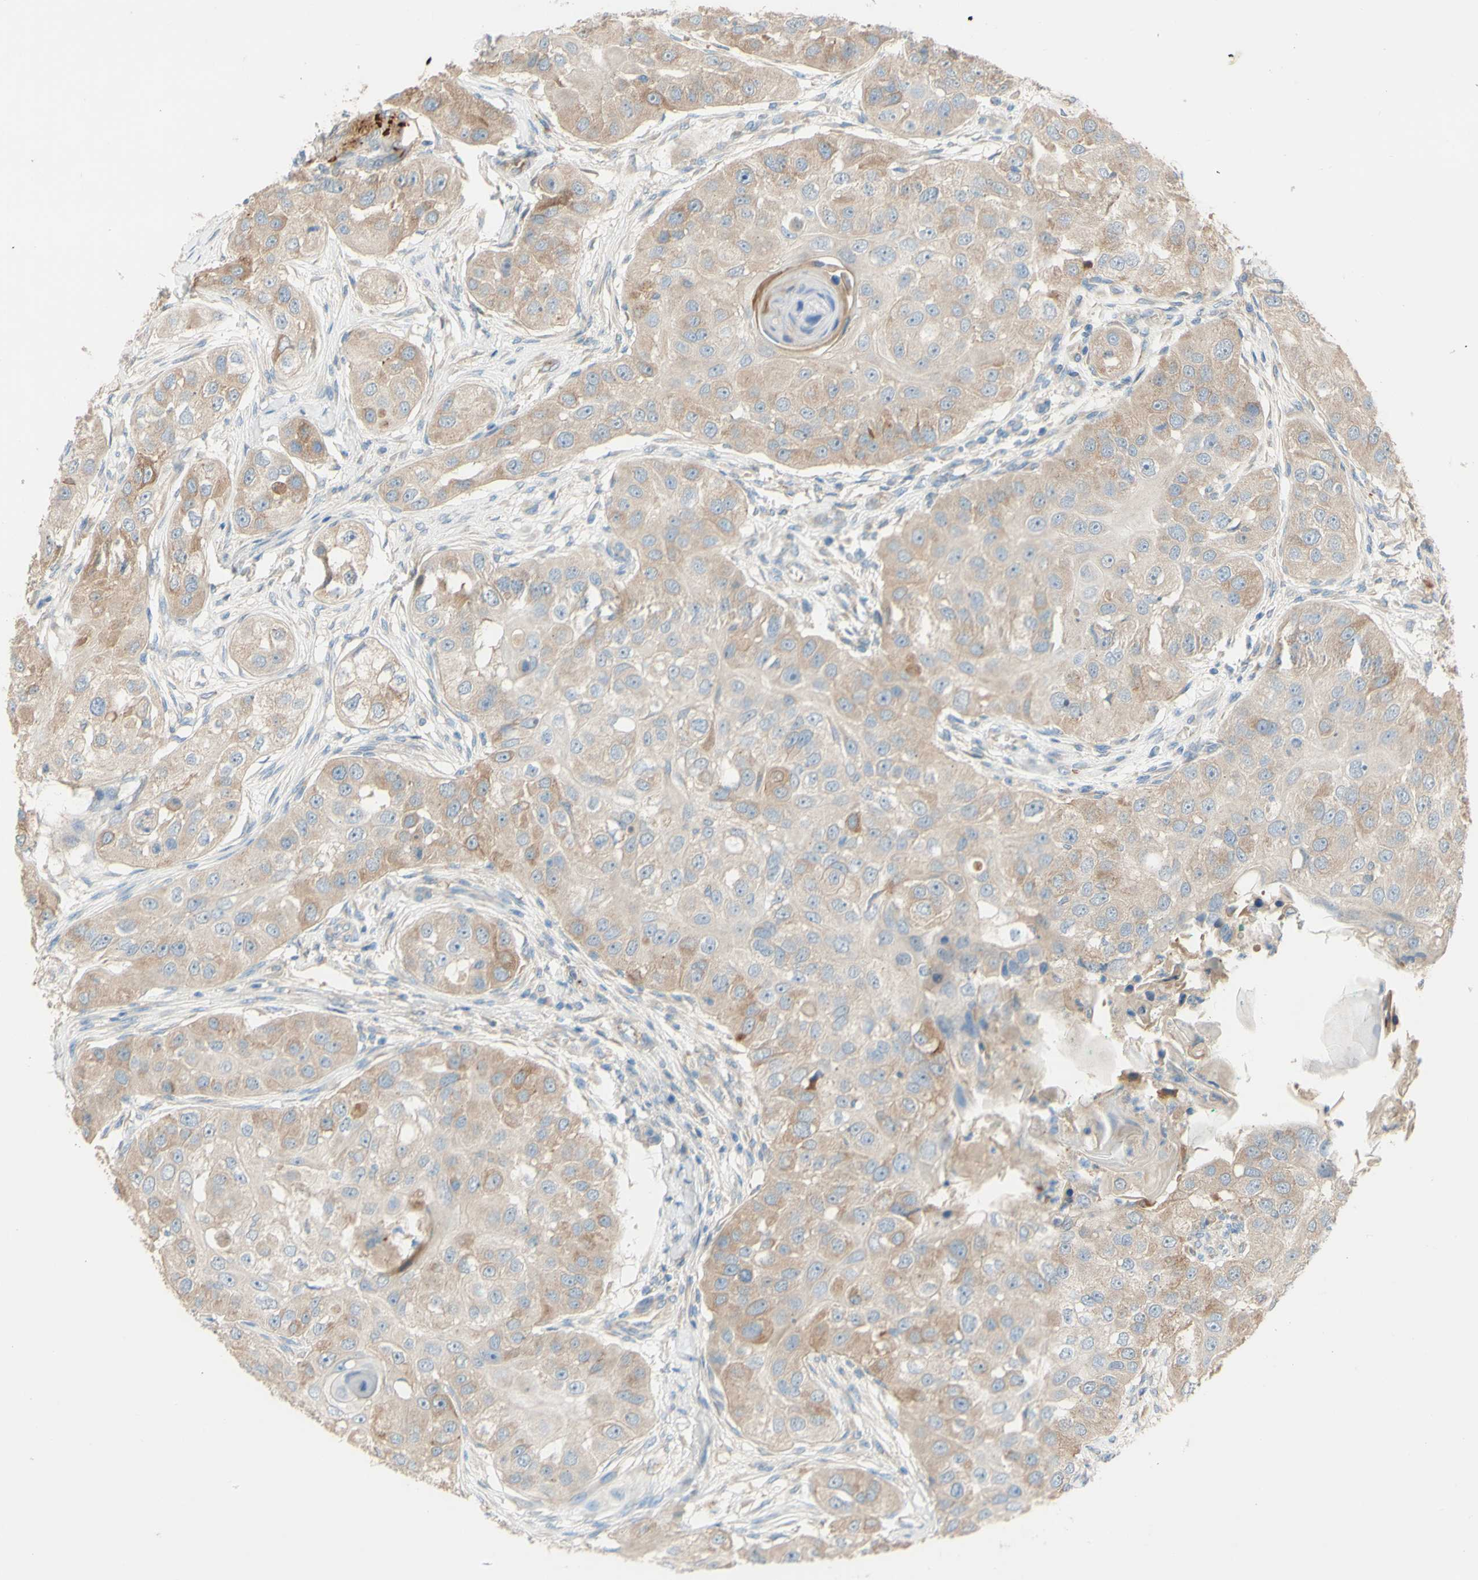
{"staining": {"intensity": "weak", "quantity": ">75%", "location": "cytoplasmic/membranous"}, "tissue": "head and neck cancer", "cell_type": "Tumor cells", "image_type": "cancer", "snomed": [{"axis": "morphology", "description": "Normal tissue, NOS"}, {"axis": "morphology", "description": "Squamous cell carcinoma, NOS"}, {"axis": "topography", "description": "Skeletal muscle"}, {"axis": "topography", "description": "Head-Neck"}], "caption": "Human head and neck cancer (squamous cell carcinoma) stained for a protein (brown) displays weak cytoplasmic/membranous positive positivity in approximately >75% of tumor cells.", "gene": "DKK3", "patient": {"sex": "male", "age": 51}}